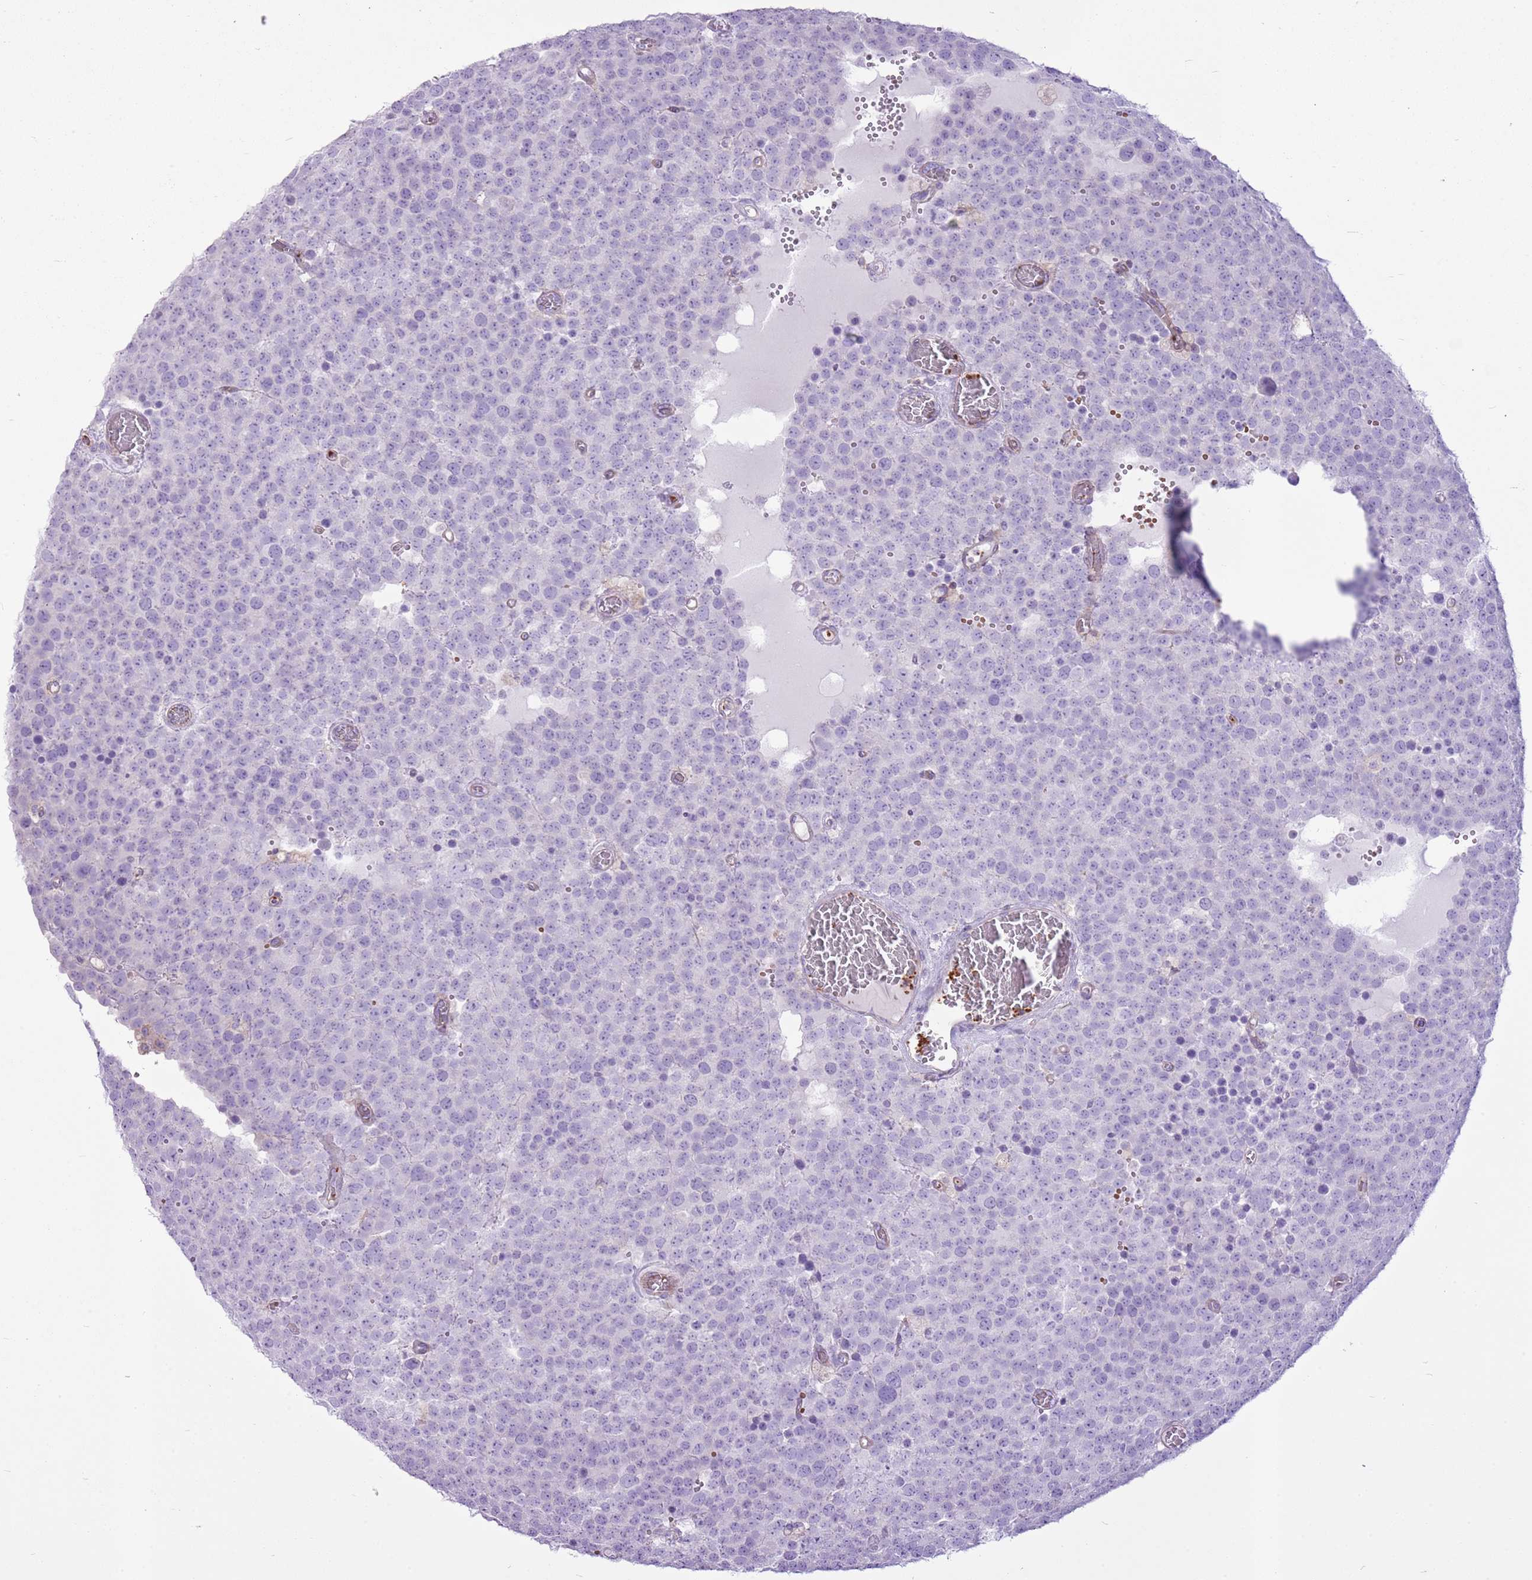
{"staining": {"intensity": "negative", "quantity": "none", "location": "none"}, "tissue": "testis cancer", "cell_type": "Tumor cells", "image_type": "cancer", "snomed": [{"axis": "morphology", "description": "Normal tissue, NOS"}, {"axis": "morphology", "description": "Seminoma, NOS"}, {"axis": "topography", "description": "Testis"}], "caption": "High power microscopy histopathology image of an immunohistochemistry micrograph of testis cancer (seminoma), revealing no significant positivity in tumor cells.", "gene": "CHAC2", "patient": {"sex": "male", "age": 71}}